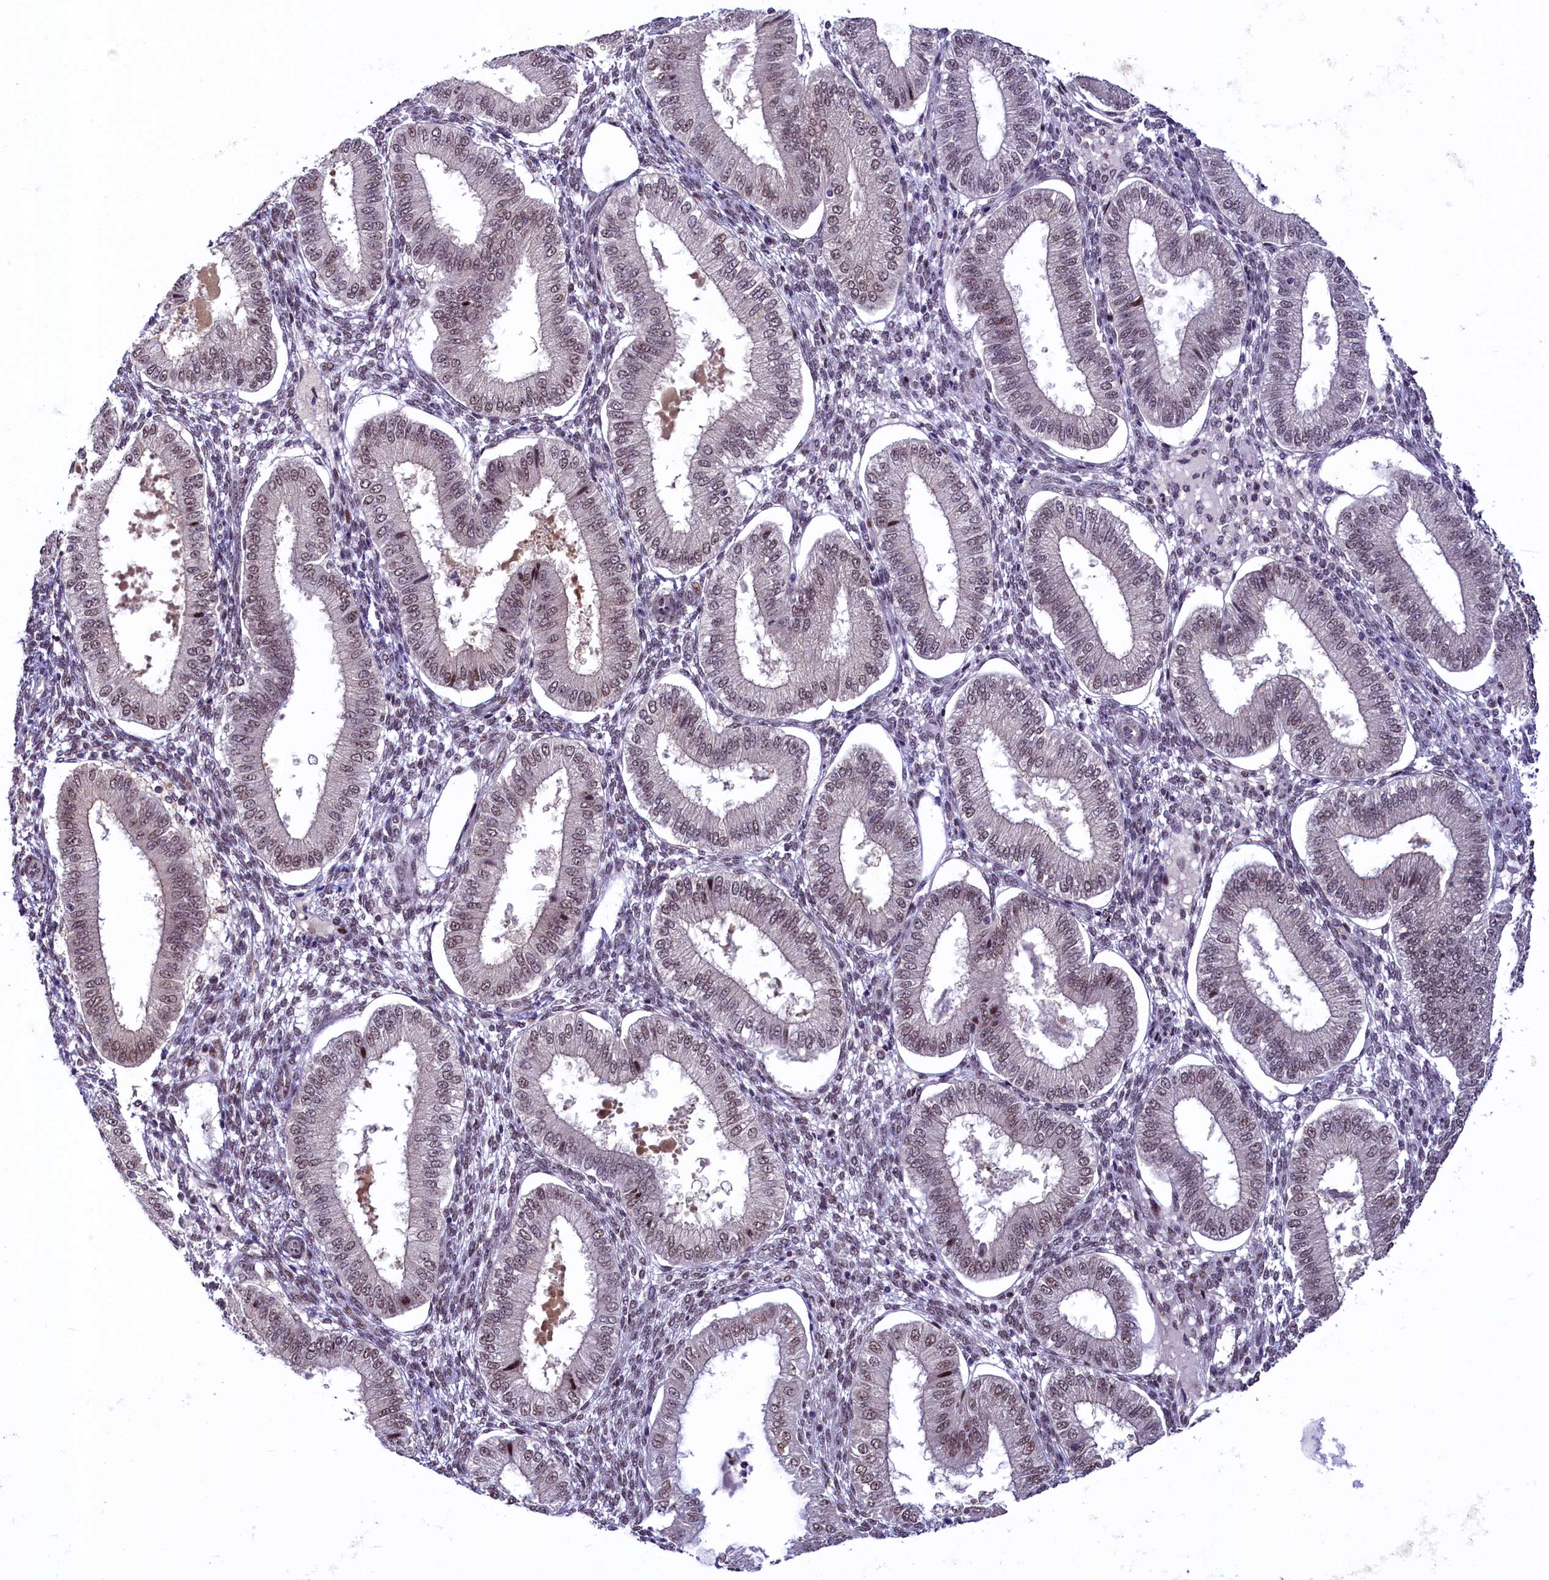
{"staining": {"intensity": "weak", "quantity": "25%-75%", "location": "nuclear"}, "tissue": "endometrium", "cell_type": "Cells in endometrial stroma", "image_type": "normal", "snomed": [{"axis": "morphology", "description": "Normal tissue, NOS"}, {"axis": "topography", "description": "Endometrium"}], "caption": "Protein expression analysis of unremarkable human endometrium reveals weak nuclear expression in about 25%-75% of cells in endometrial stroma. (brown staining indicates protein expression, while blue staining denotes nuclei).", "gene": "ANKS3", "patient": {"sex": "female", "age": 39}}